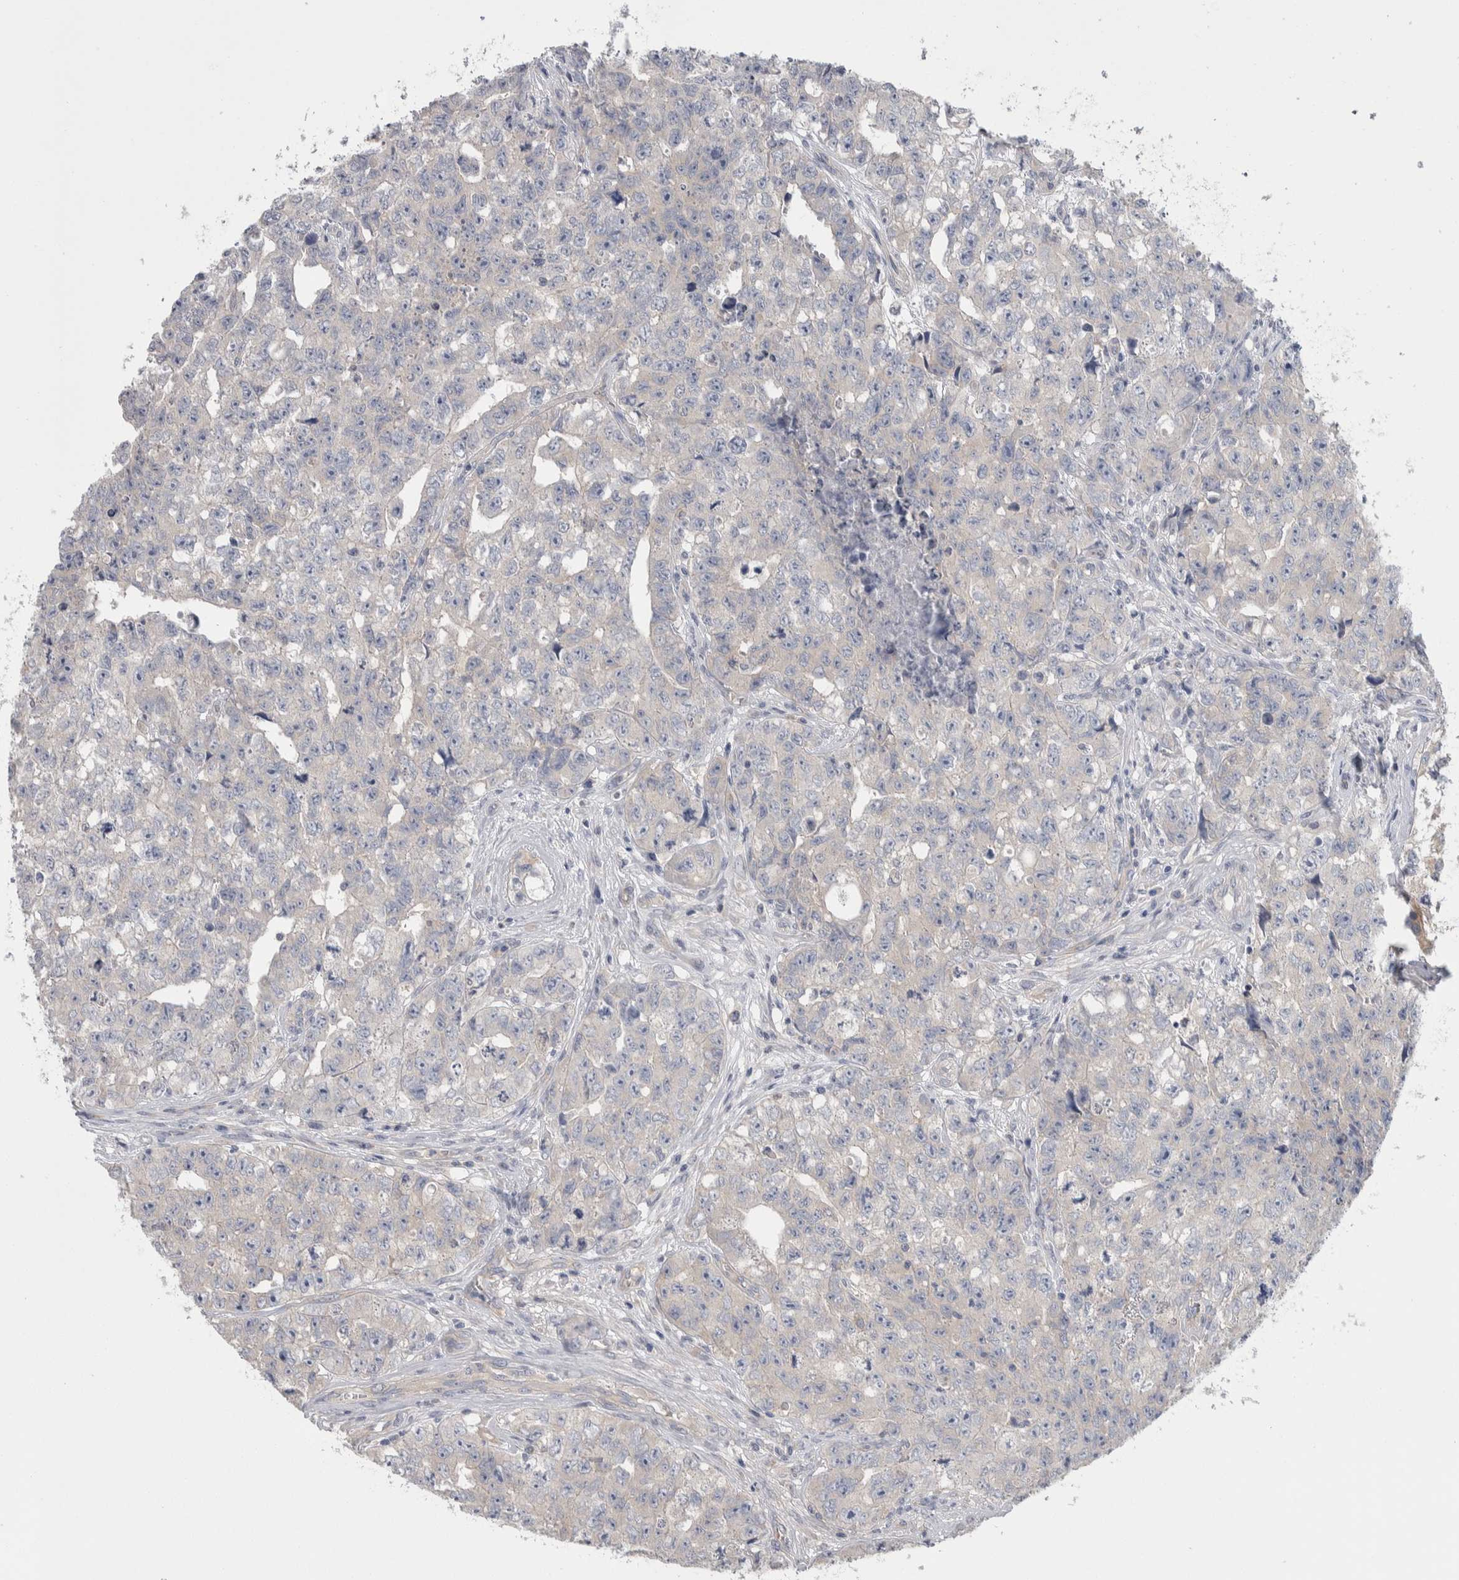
{"staining": {"intensity": "negative", "quantity": "none", "location": "none"}, "tissue": "testis cancer", "cell_type": "Tumor cells", "image_type": "cancer", "snomed": [{"axis": "morphology", "description": "Carcinoma, Embryonal, NOS"}, {"axis": "topography", "description": "Testis"}], "caption": "Protein analysis of testis embryonal carcinoma demonstrates no significant positivity in tumor cells. The staining was performed using DAB to visualize the protein expression in brown, while the nuclei were stained in blue with hematoxylin (Magnification: 20x).", "gene": "GPHN", "patient": {"sex": "male", "age": 28}}